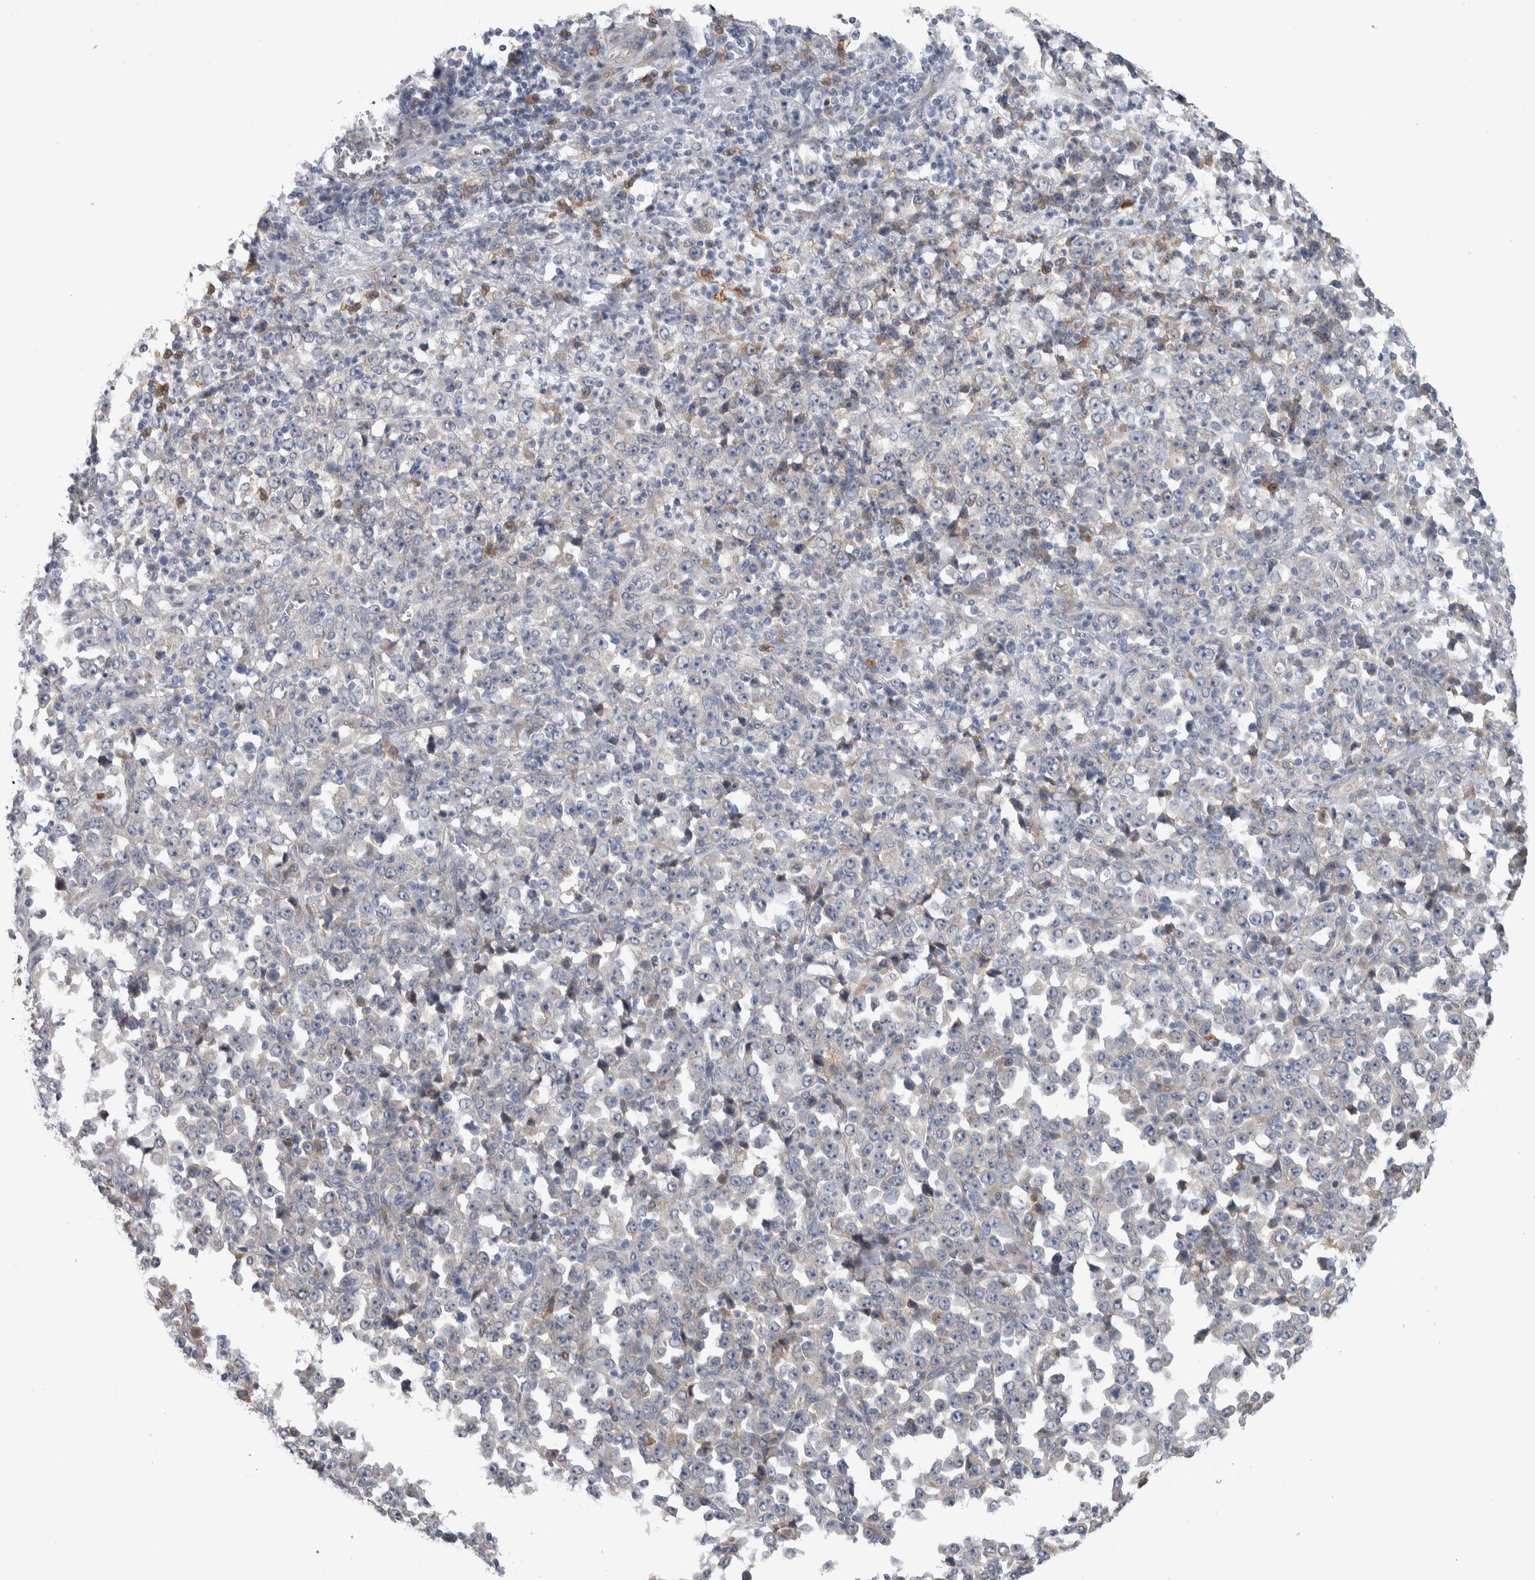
{"staining": {"intensity": "negative", "quantity": "none", "location": "none"}, "tissue": "stomach cancer", "cell_type": "Tumor cells", "image_type": "cancer", "snomed": [{"axis": "morphology", "description": "Normal tissue, NOS"}, {"axis": "morphology", "description": "Adenocarcinoma, NOS"}, {"axis": "topography", "description": "Stomach, upper"}, {"axis": "topography", "description": "Stomach"}], "caption": "Immunohistochemical staining of human stomach adenocarcinoma displays no significant positivity in tumor cells.", "gene": "IBTK", "patient": {"sex": "male", "age": 59}}